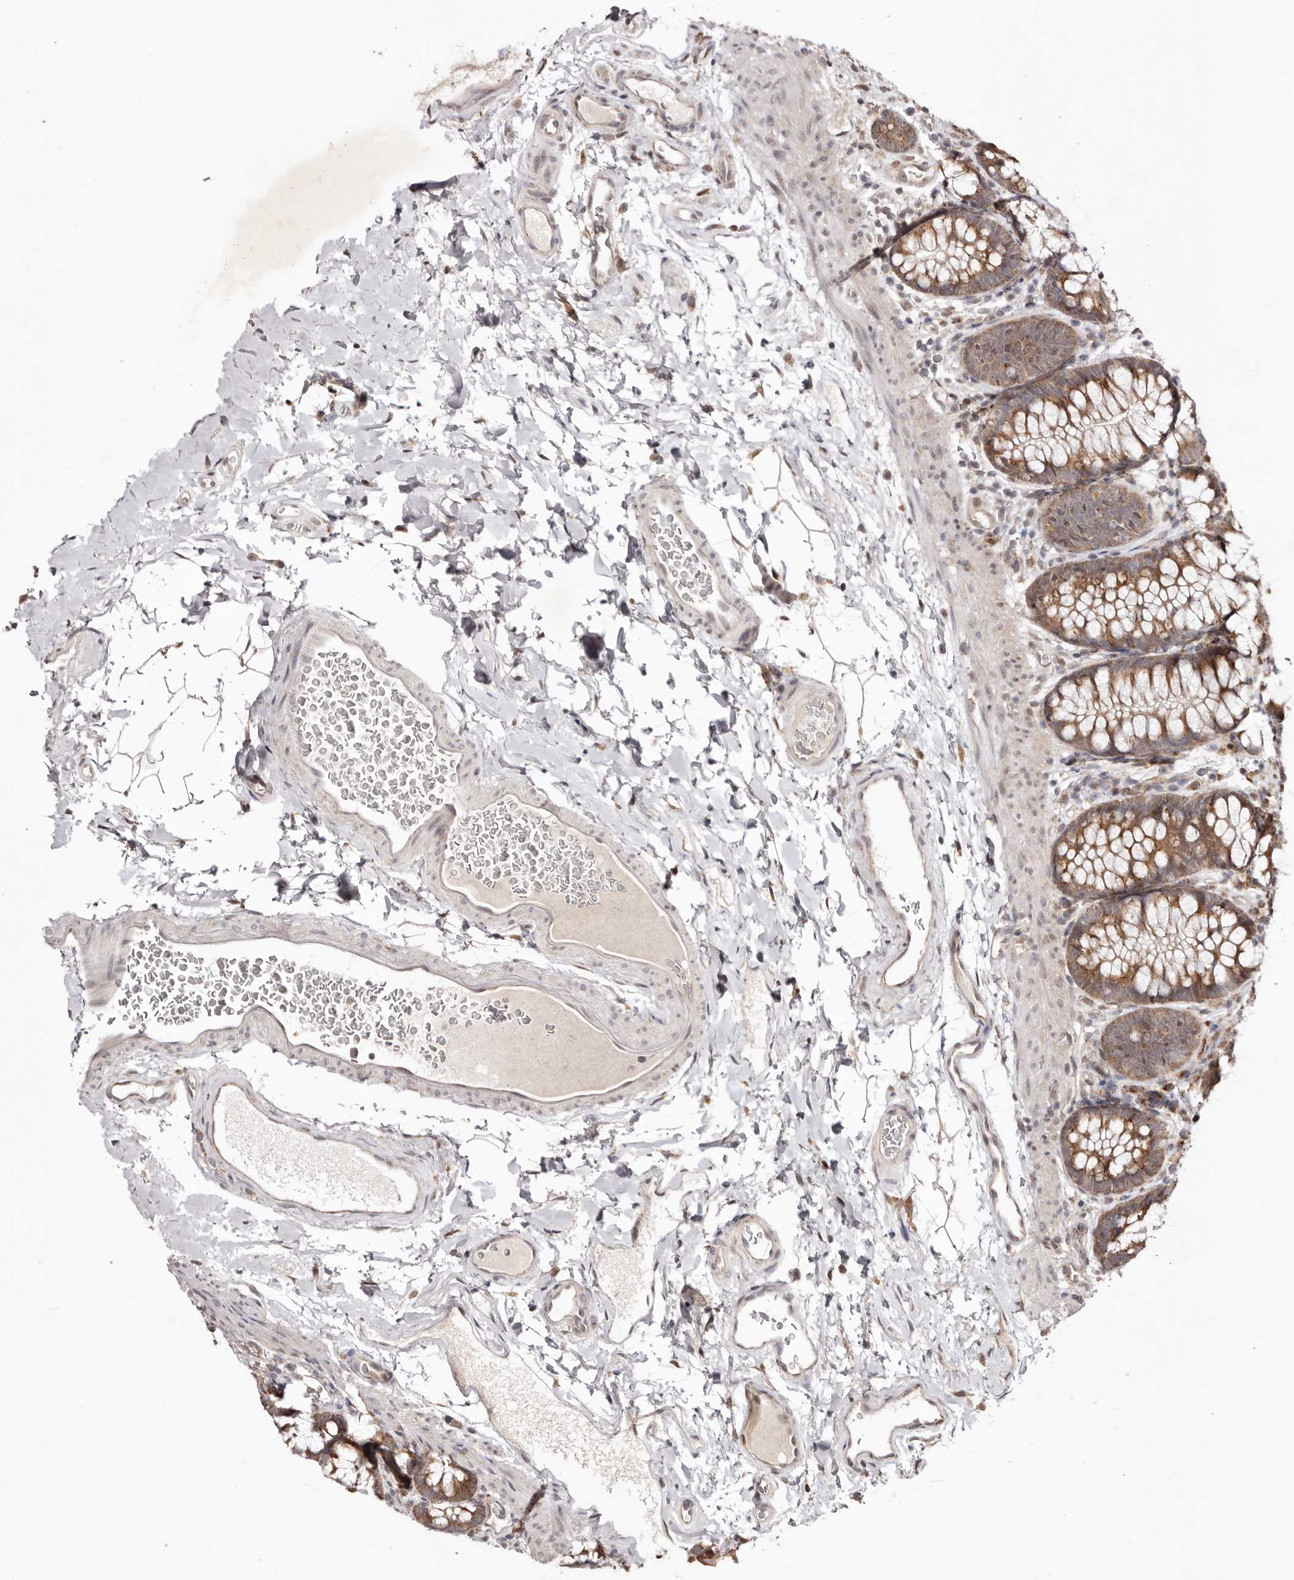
{"staining": {"intensity": "weak", "quantity": ">75%", "location": "cytoplasmic/membranous,nuclear"}, "tissue": "colon", "cell_type": "Endothelial cells", "image_type": "normal", "snomed": [{"axis": "morphology", "description": "Normal tissue, NOS"}, {"axis": "topography", "description": "Colon"}], "caption": "Endothelial cells demonstrate low levels of weak cytoplasmic/membranous,nuclear staining in about >75% of cells in unremarkable colon. Using DAB (3,3'-diaminobenzidine) (brown) and hematoxylin (blue) stains, captured at high magnification using brightfield microscopy.", "gene": "EGR3", "patient": {"sex": "female", "age": 62}}